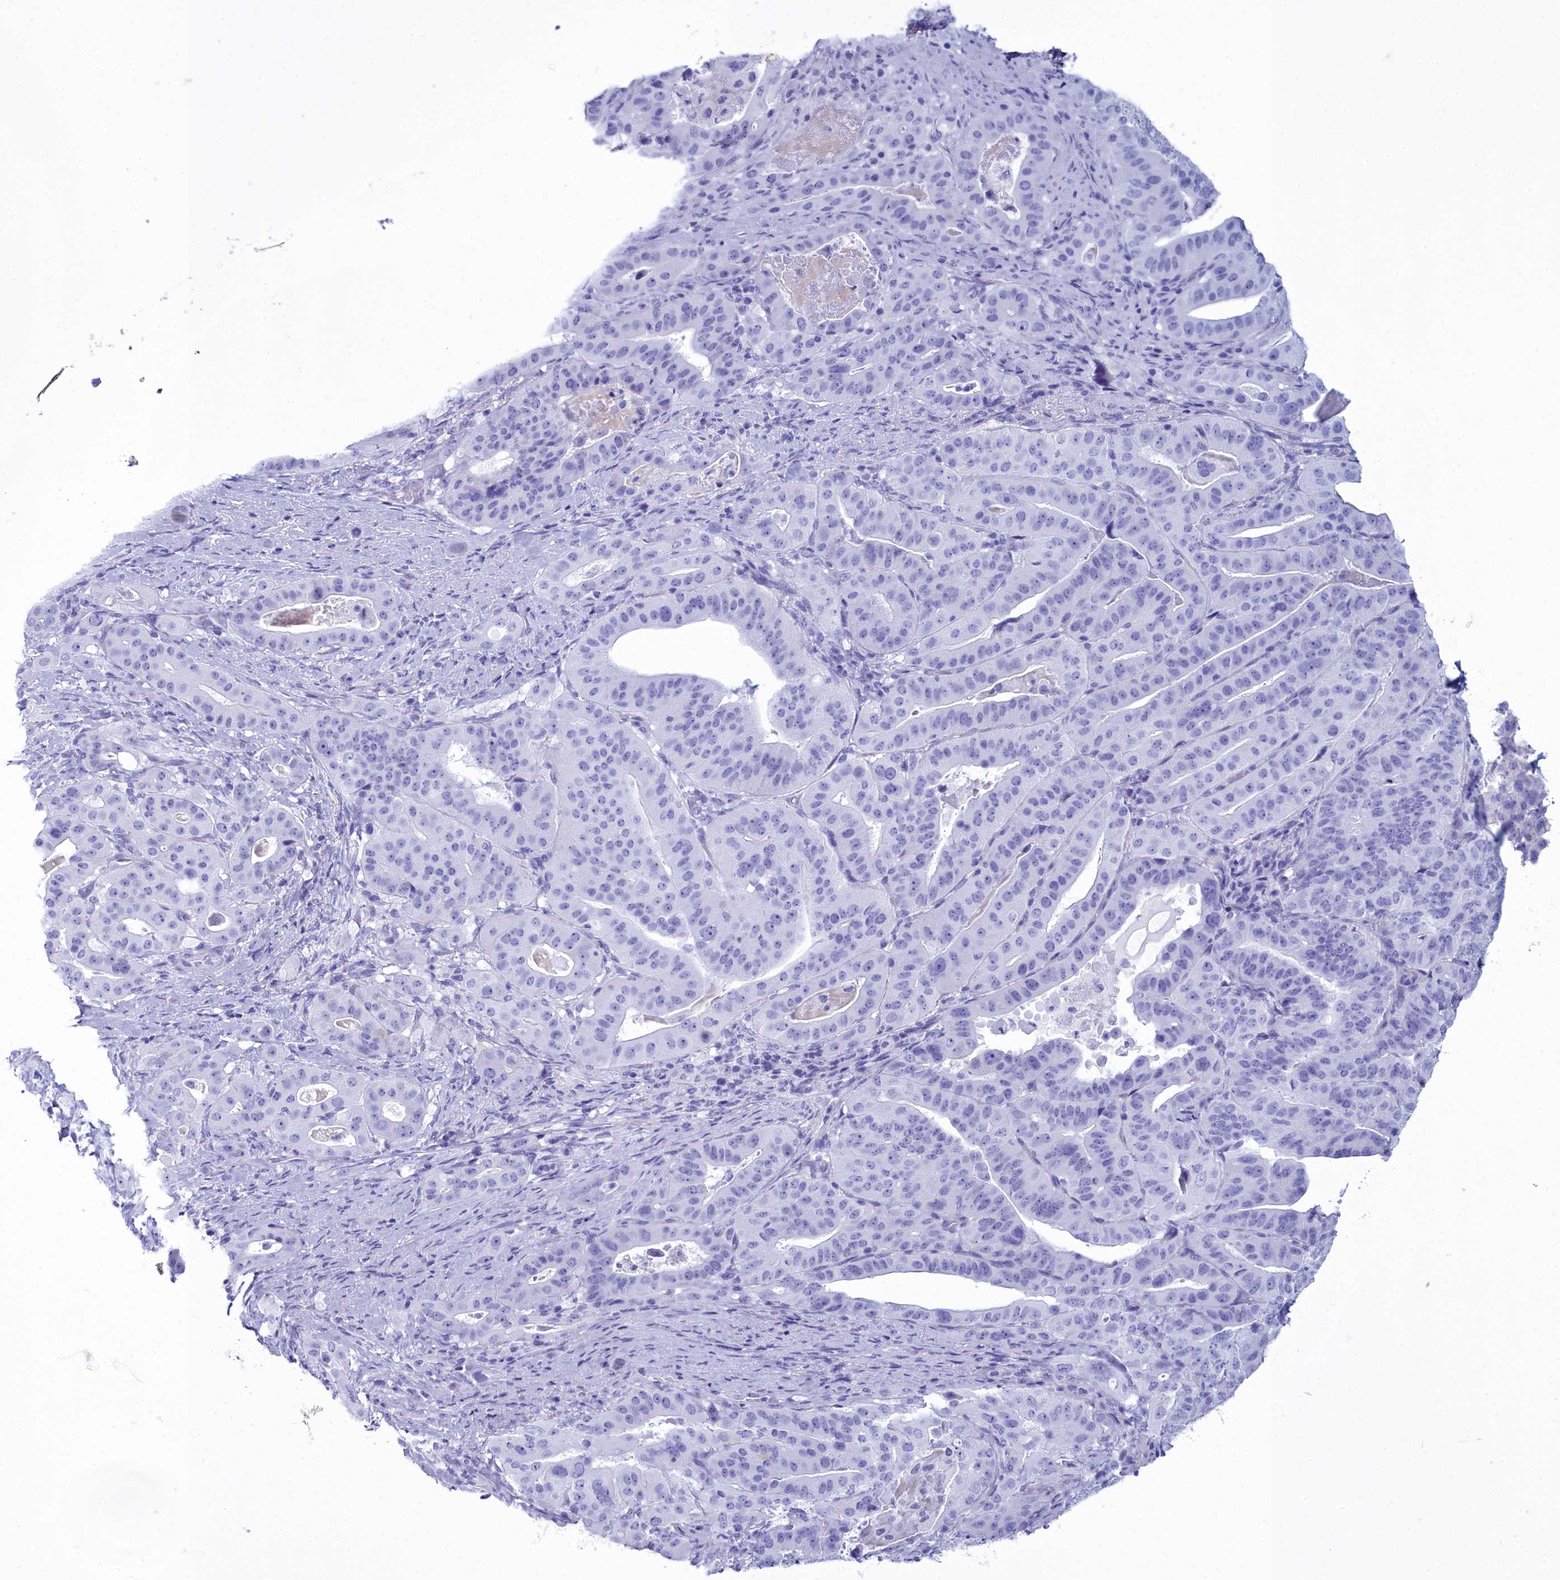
{"staining": {"intensity": "negative", "quantity": "none", "location": "none"}, "tissue": "stomach cancer", "cell_type": "Tumor cells", "image_type": "cancer", "snomed": [{"axis": "morphology", "description": "Adenocarcinoma, NOS"}, {"axis": "topography", "description": "Stomach"}], "caption": "An image of stomach adenocarcinoma stained for a protein shows no brown staining in tumor cells.", "gene": "MAP6", "patient": {"sex": "male", "age": 48}}